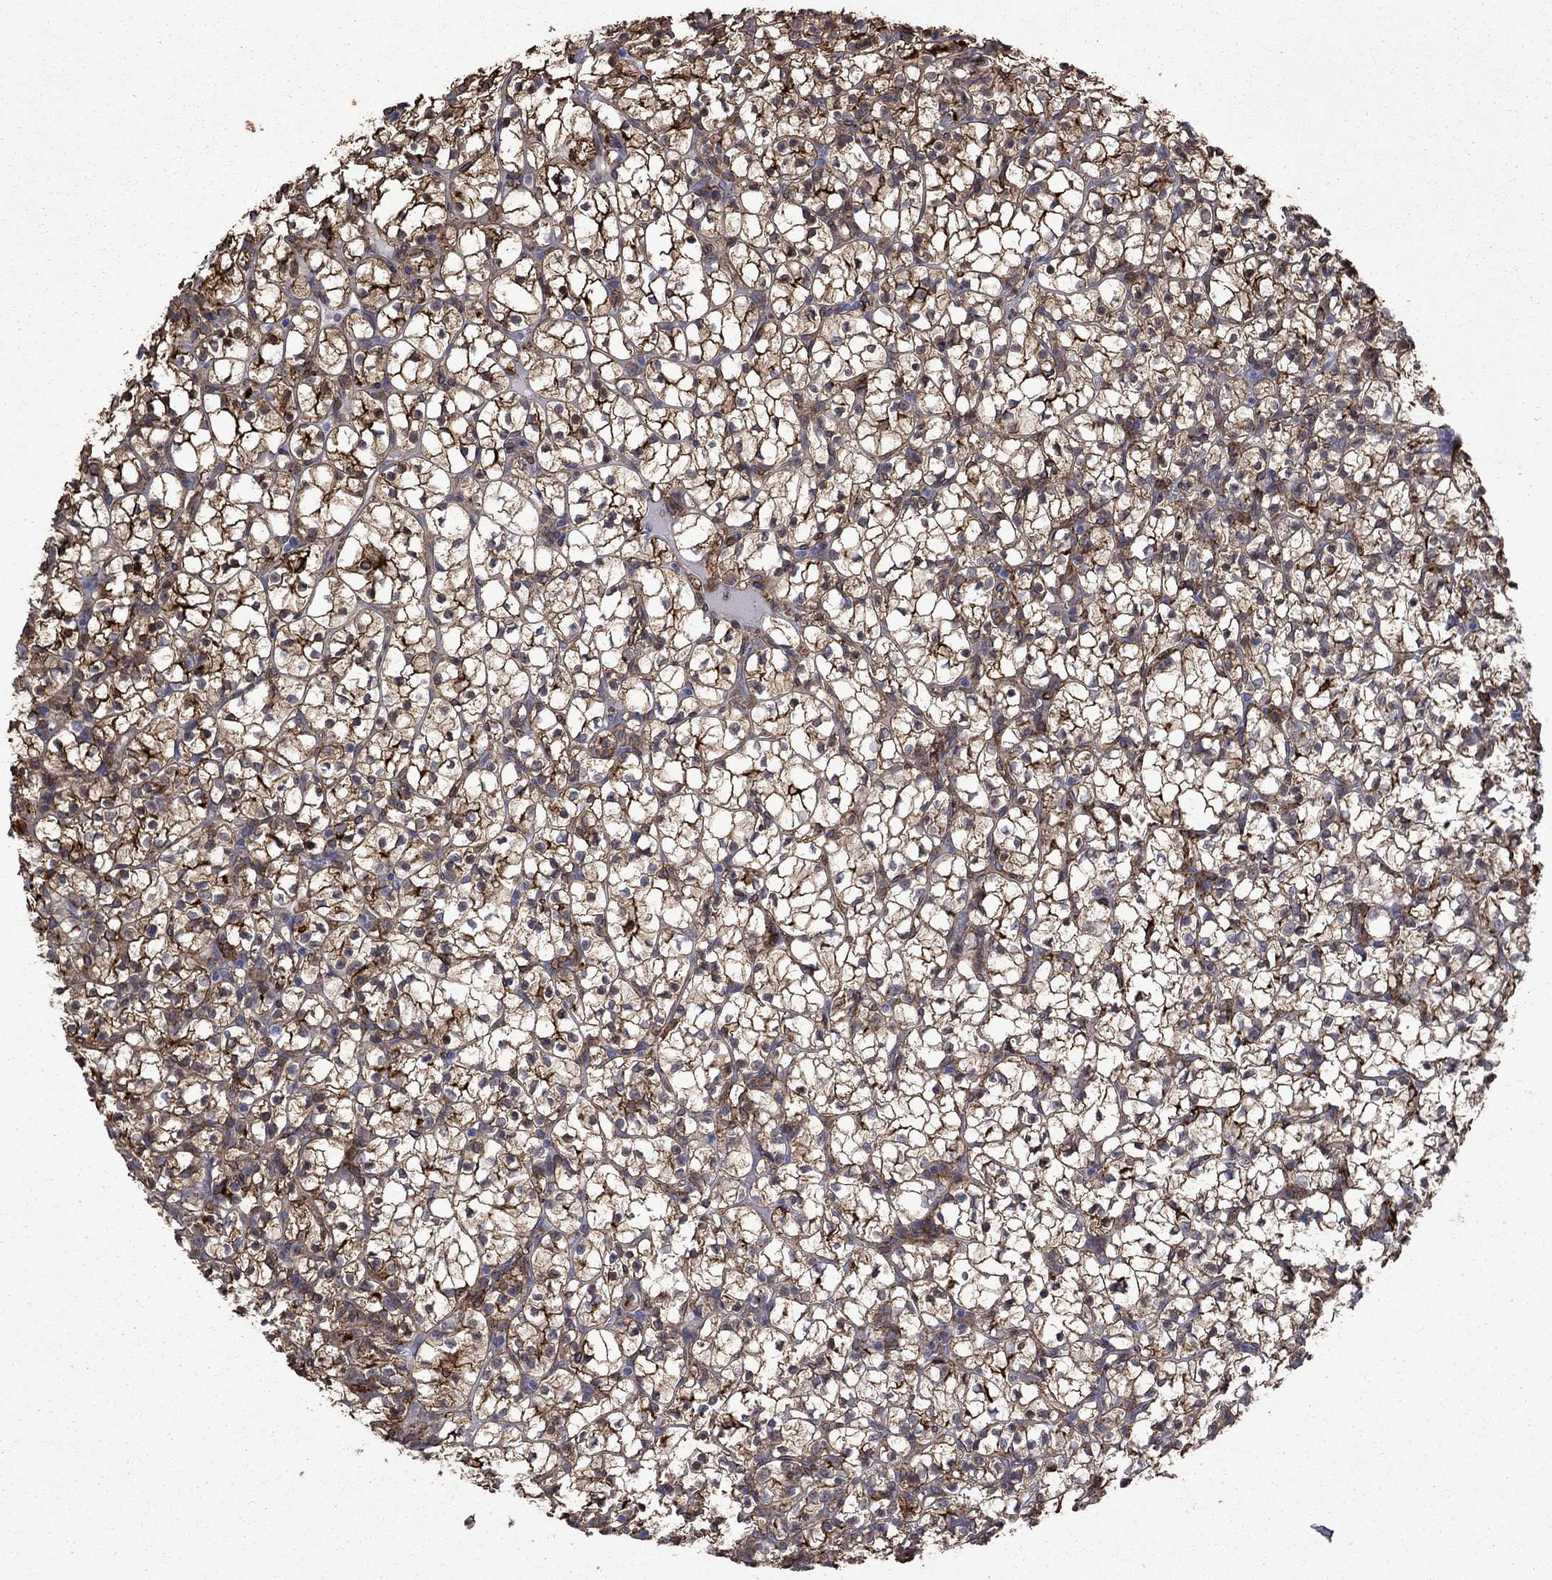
{"staining": {"intensity": "strong", "quantity": ">75%", "location": "cytoplasmic/membranous"}, "tissue": "renal cancer", "cell_type": "Tumor cells", "image_type": "cancer", "snomed": [{"axis": "morphology", "description": "Adenocarcinoma, NOS"}, {"axis": "topography", "description": "Kidney"}], "caption": "An immunohistochemistry (IHC) image of tumor tissue is shown. Protein staining in brown highlights strong cytoplasmic/membranous positivity in renal cancer (adenocarcinoma) within tumor cells.", "gene": "PLAU", "patient": {"sex": "female", "age": 89}}